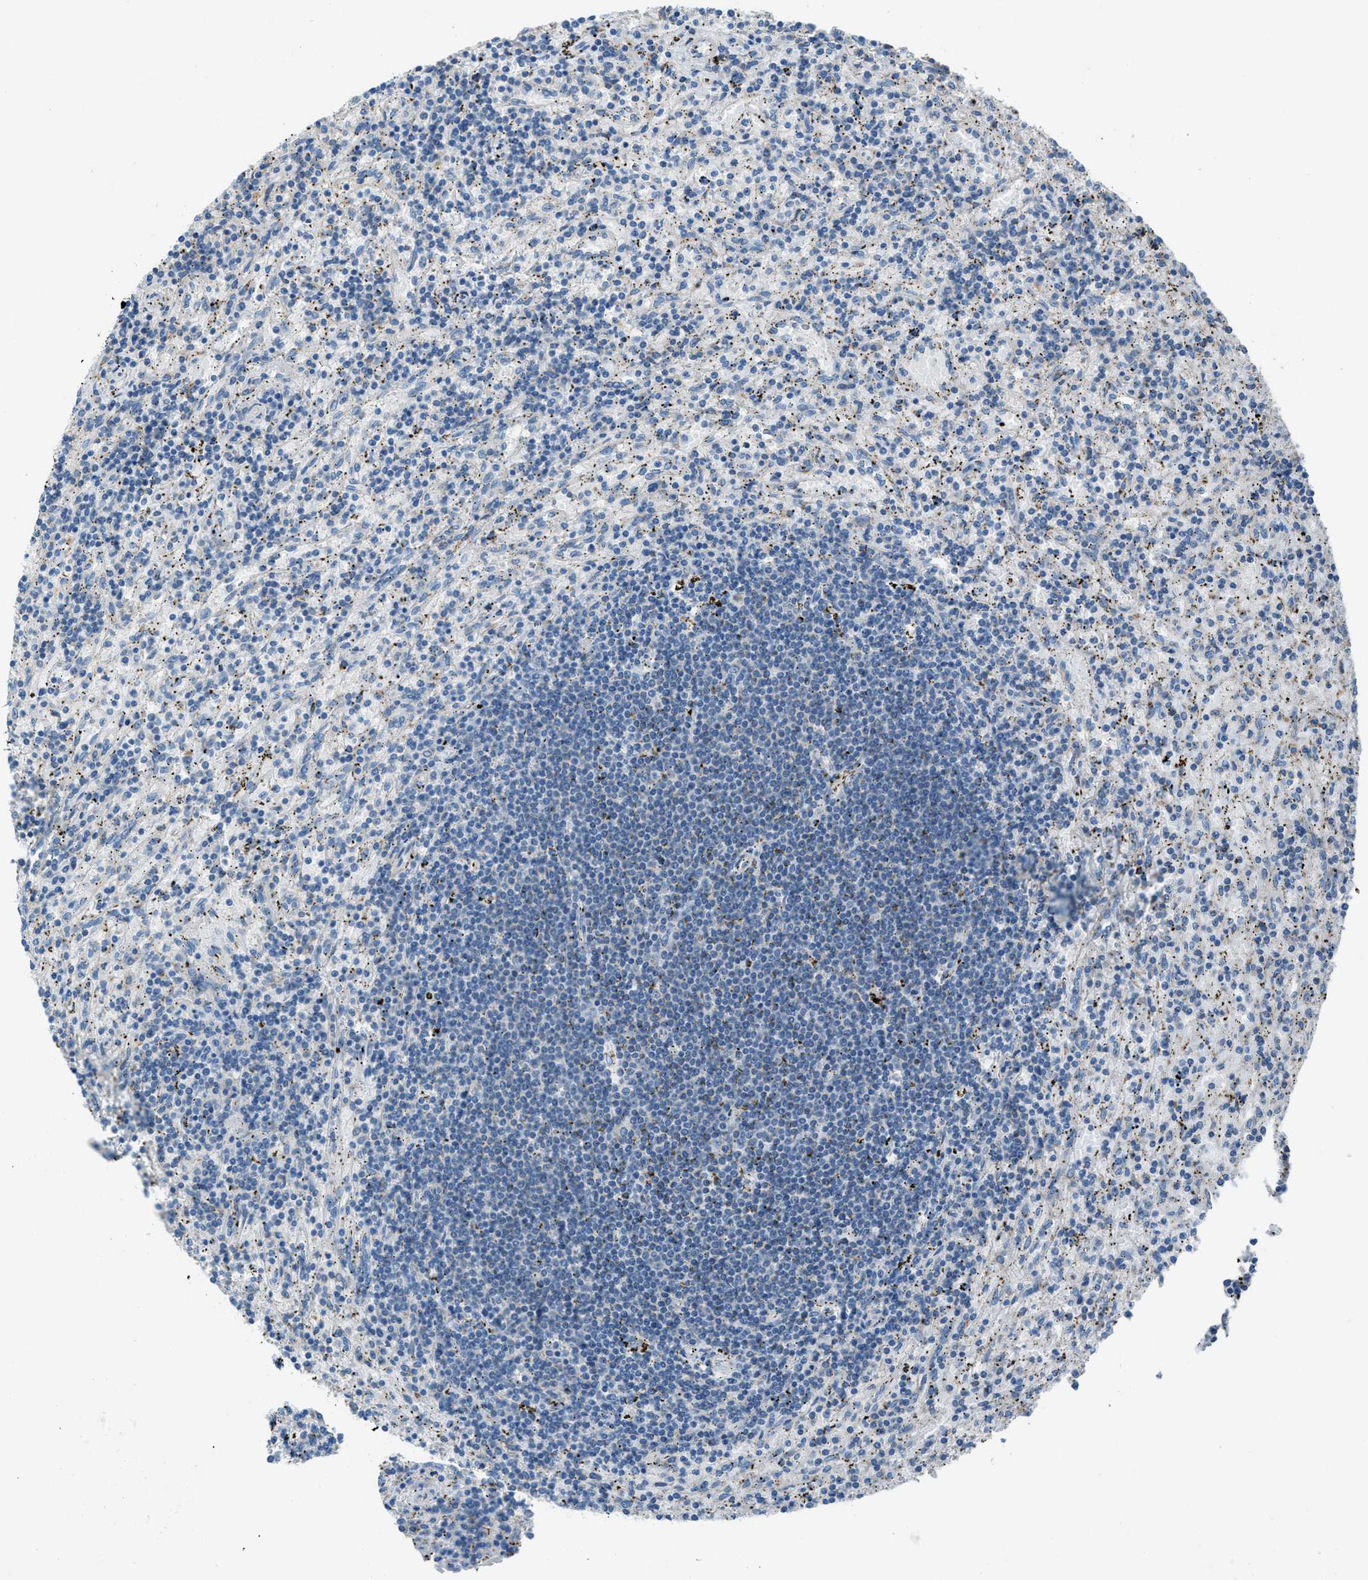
{"staining": {"intensity": "negative", "quantity": "none", "location": "none"}, "tissue": "lymphoma", "cell_type": "Tumor cells", "image_type": "cancer", "snomed": [{"axis": "morphology", "description": "Malignant lymphoma, non-Hodgkin's type, Low grade"}, {"axis": "topography", "description": "Spleen"}], "caption": "This is an immunohistochemistry image of human lymphoma. There is no expression in tumor cells.", "gene": "SMIM20", "patient": {"sex": "male", "age": 76}}